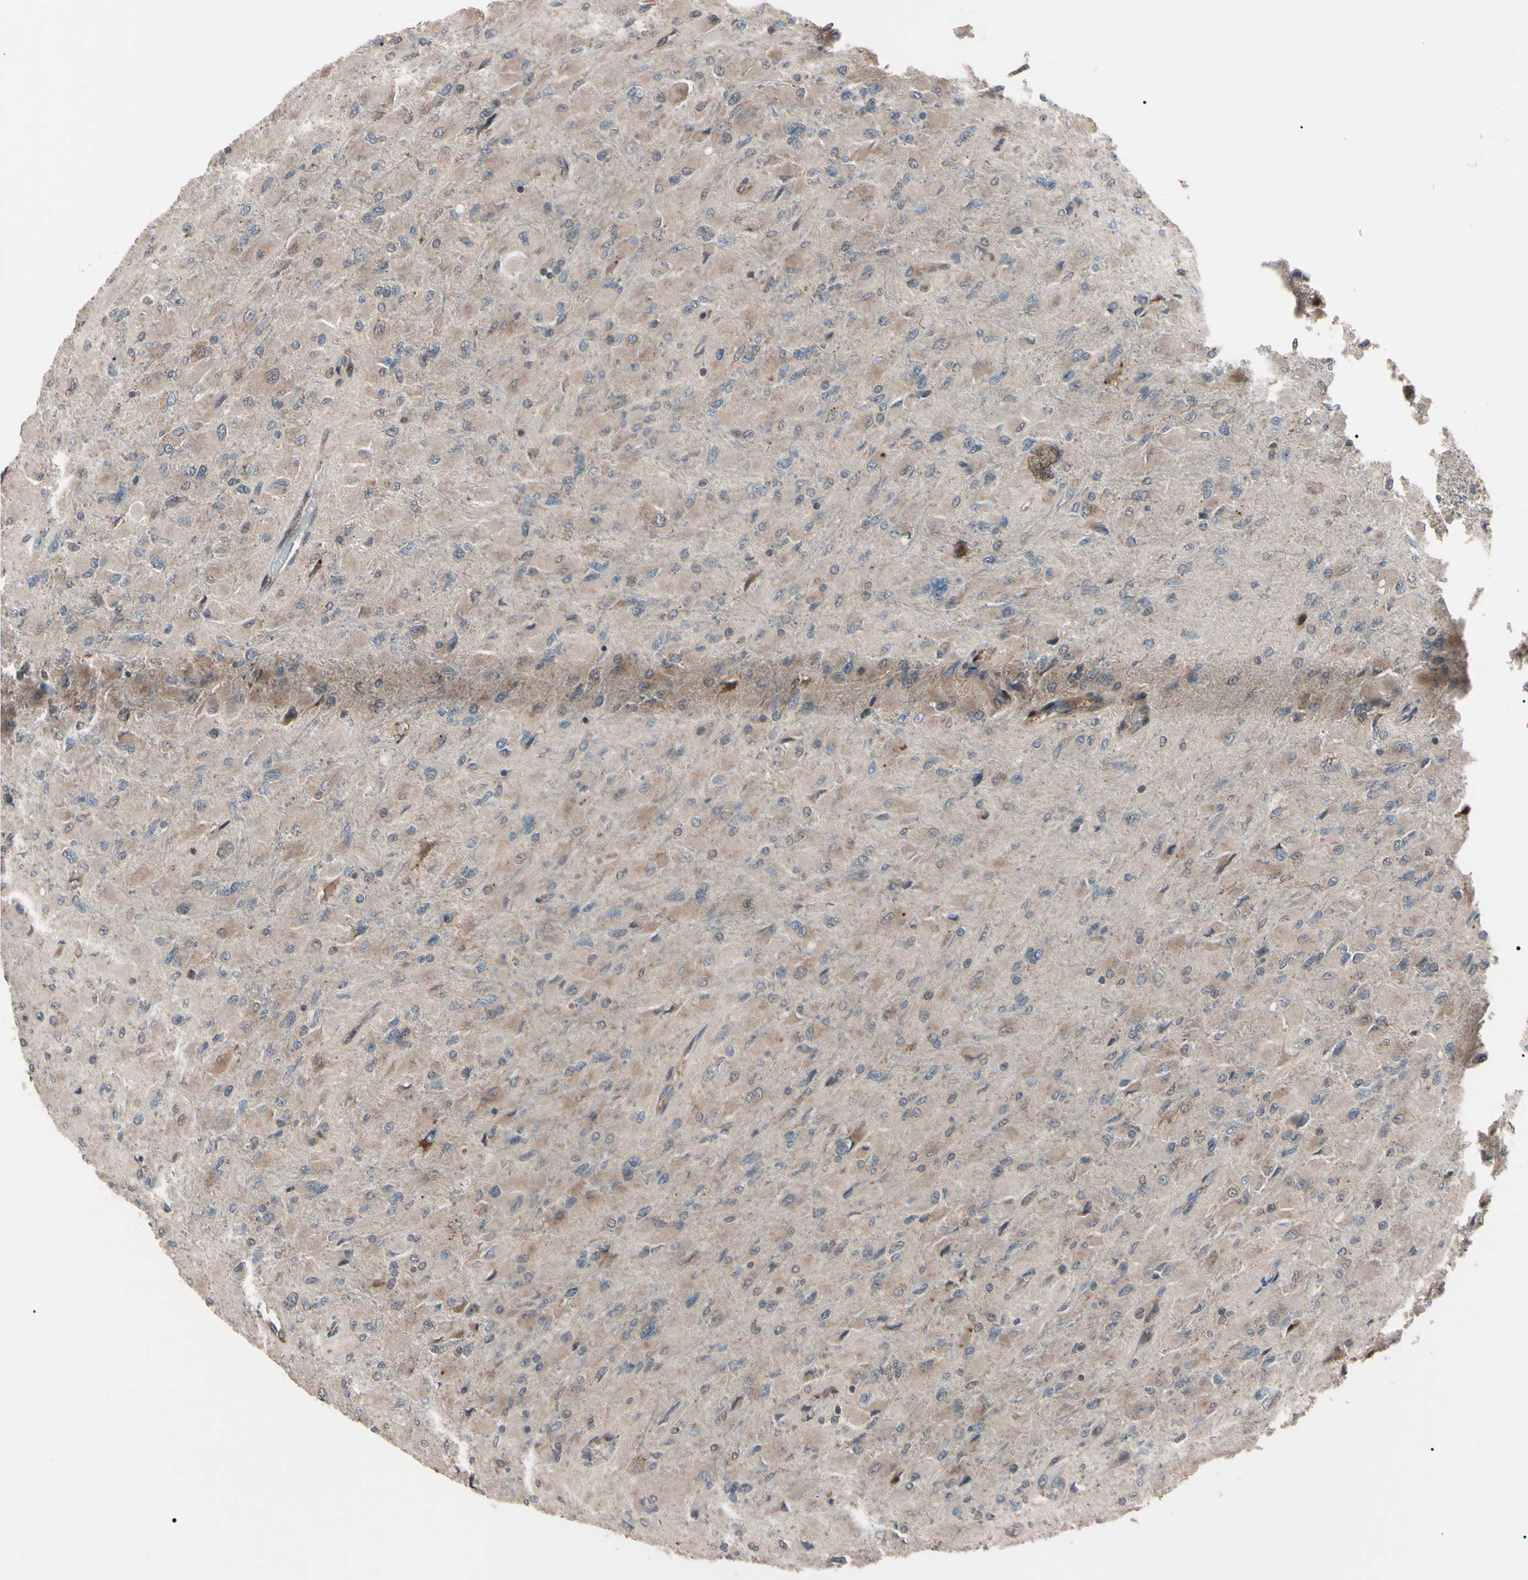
{"staining": {"intensity": "moderate", "quantity": ">75%", "location": "cytoplasmic/membranous"}, "tissue": "glioma", "cell_type": "Tumor cells", "image_type": "cancer", "snomed": [{"axis": "morphology", "description": "Glioma, malignant, High grade"}, {"axis": "topography", "description": "Cerebral cortex"}], "caption": "Glioma tissue shows moderate cytoplasmic/membranous positivity in approximately >75% of tumor cells", "gene": "GUCY1B1", "patient": {"sex": "female", "age": 36}}